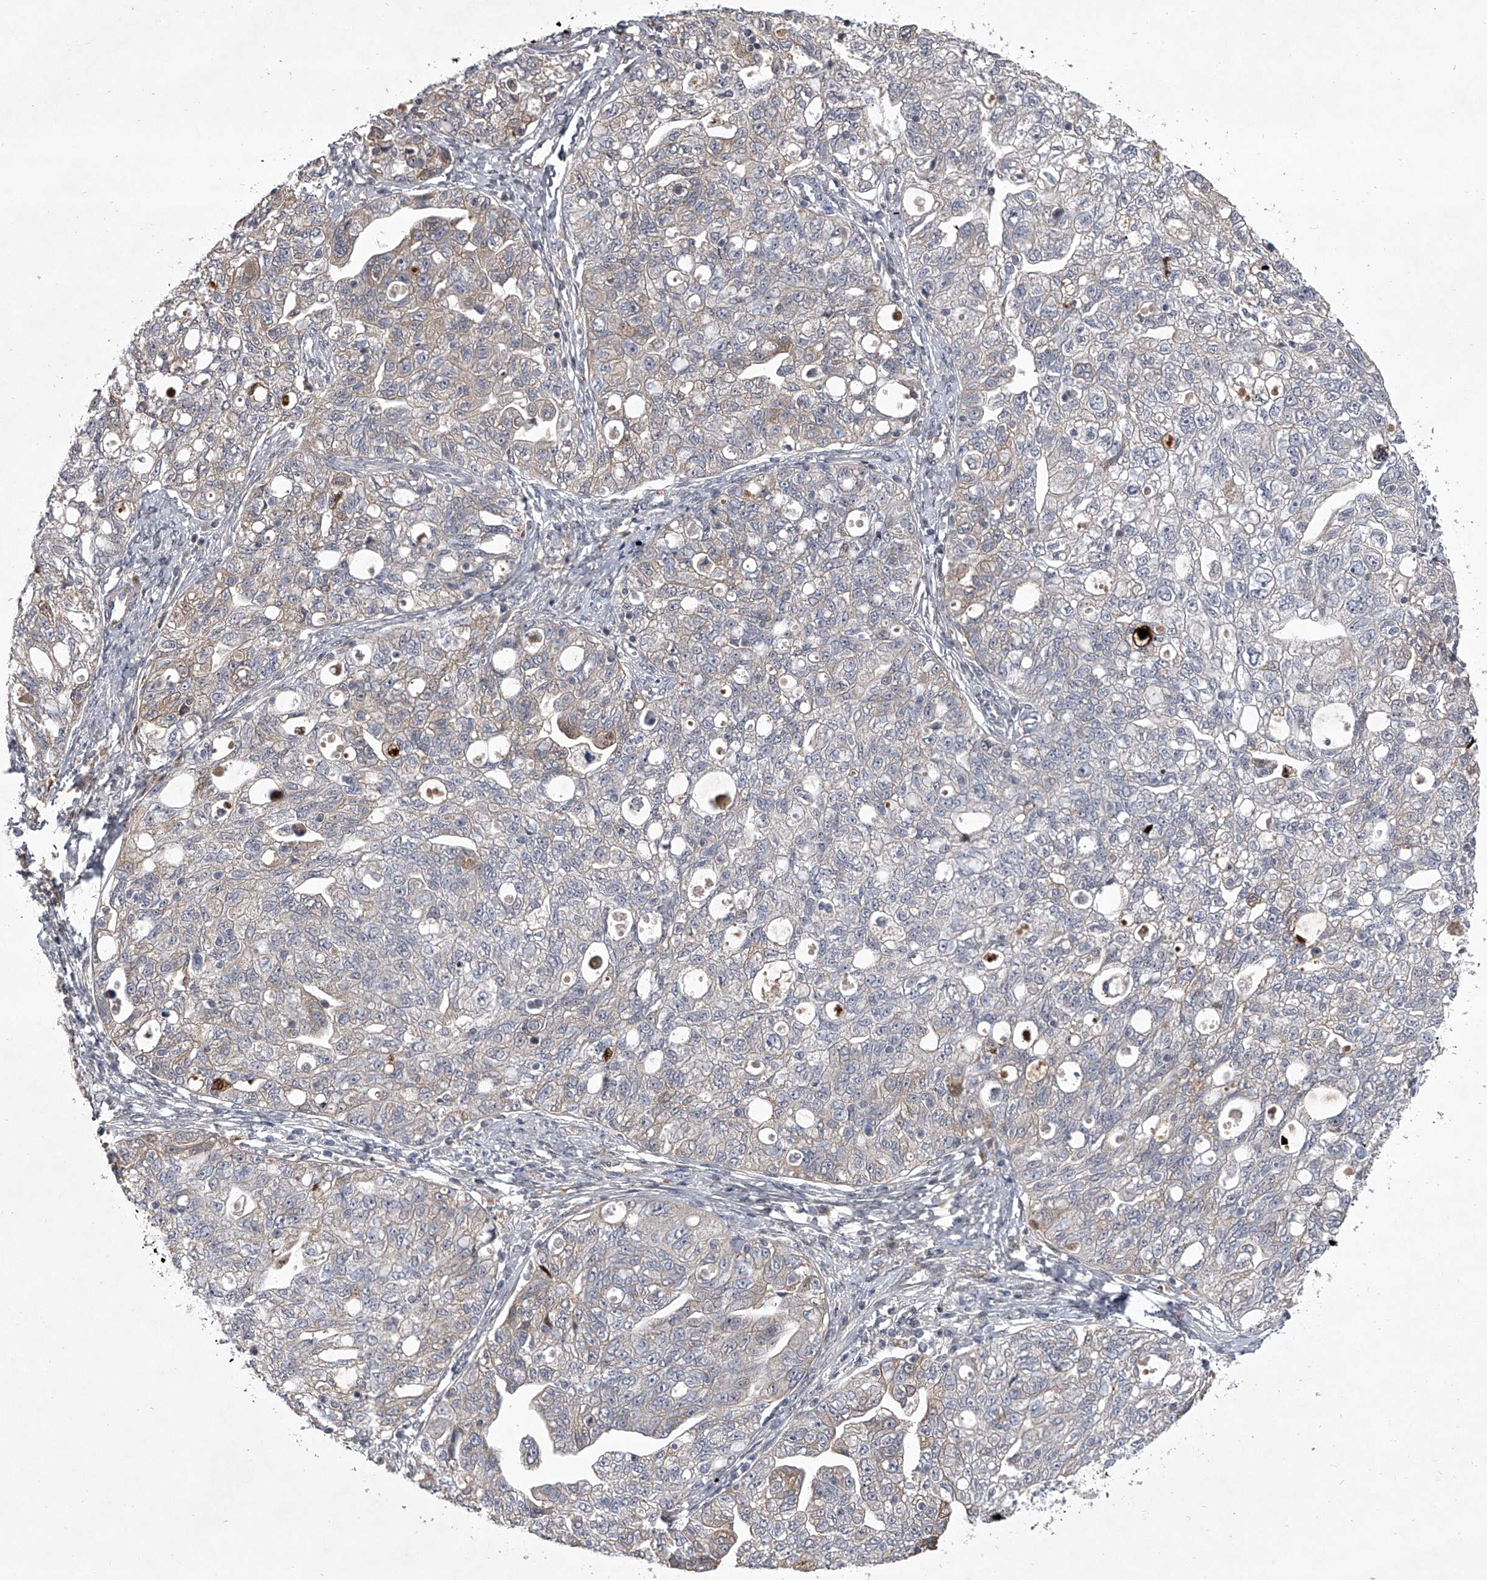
{"staining": {"intensity": "weak", "quantity": "<25%", "location": "cytoplasmic/membranous"}, "tissue": "ovarian cancer", "cell_type": "Tumor cells", "image_type": "cancer", "snomed": [{"axis": "morphology", "description": "Carcinoma, NOS"}, {"axis": "morphology", "description": "Cystadenocarcinoma, serous, NOS"}, {"axis": "topography", "description": "Ovary"}], "caption": "High magnification brightfield microscopy of ovarian serous cystadenocarcinoma stained with DAB (3,3'-diaminobenzidine) (brown) and counterstained with hematoxylin (blue): tumor cells show no significant staining.", "gene": "HEATR6", "patient": {"sex": "female", "age": 69}}